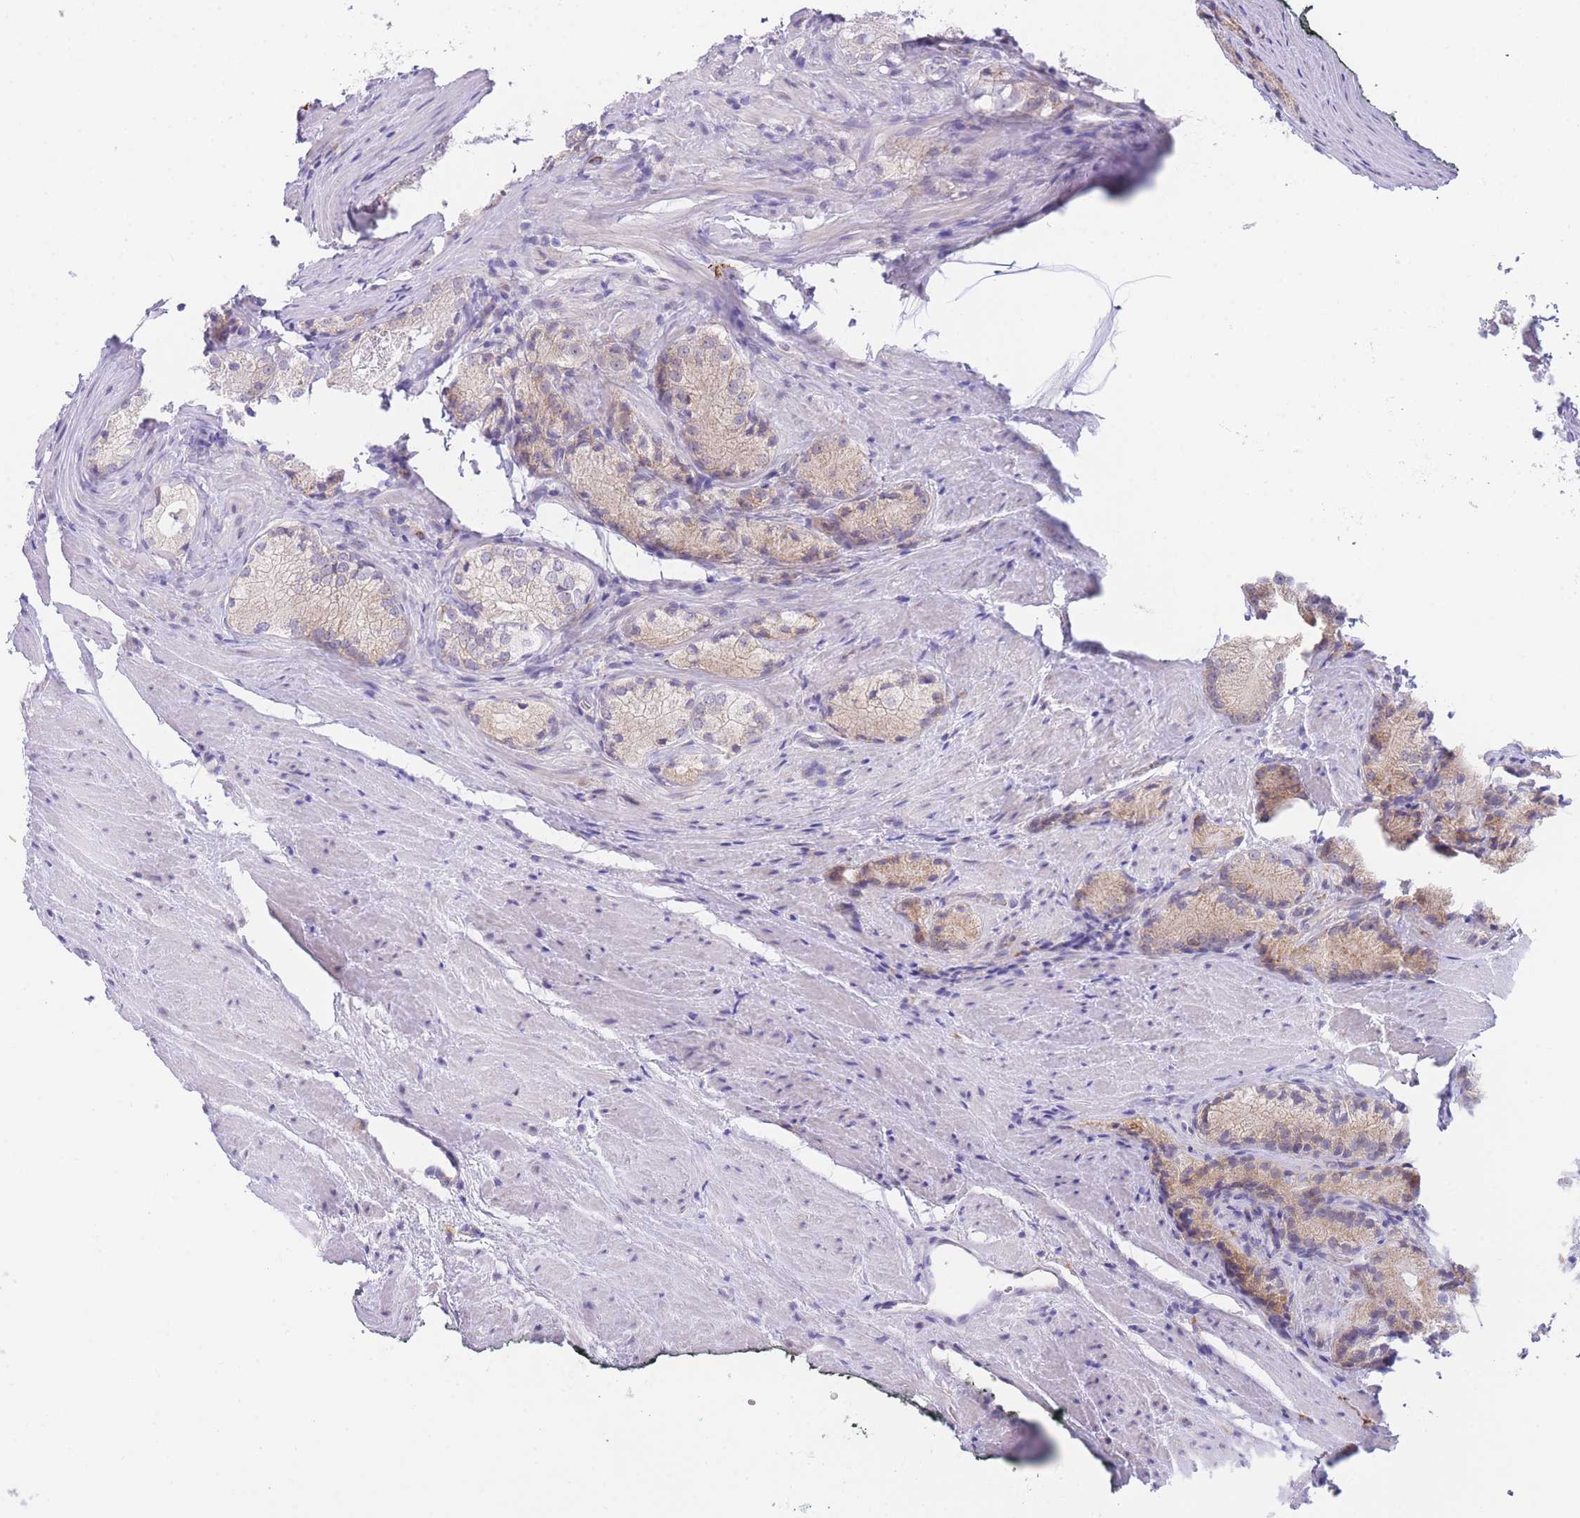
{"staining": {"intensity": "weak", "quantity": "25%-75%", "location": "cytoplasmic/membranous"}, "tissue": "prostate cancer", "cell_type": "Tumor cells", "image_type": "cancer", "snomed": [{"axis": "morphology", "description": "Adenocarcinoma, Low grade"}, {"axis": "topography", "description": "Prostate"}], "caption": "Prostate cancer tissue displays weak cytoplasmic/membranous positivity in about 25%-75% of tumor cells, visualized by immunohistochemistry. The staining is performed using DAB (3,3'-diaminobenzidine) brown chromogen to label protein expression. The nuclei are counter-stained blue using hematoxylin.", "gene": "ZNF510", "patient": {"sex": "male", "age": 57}}